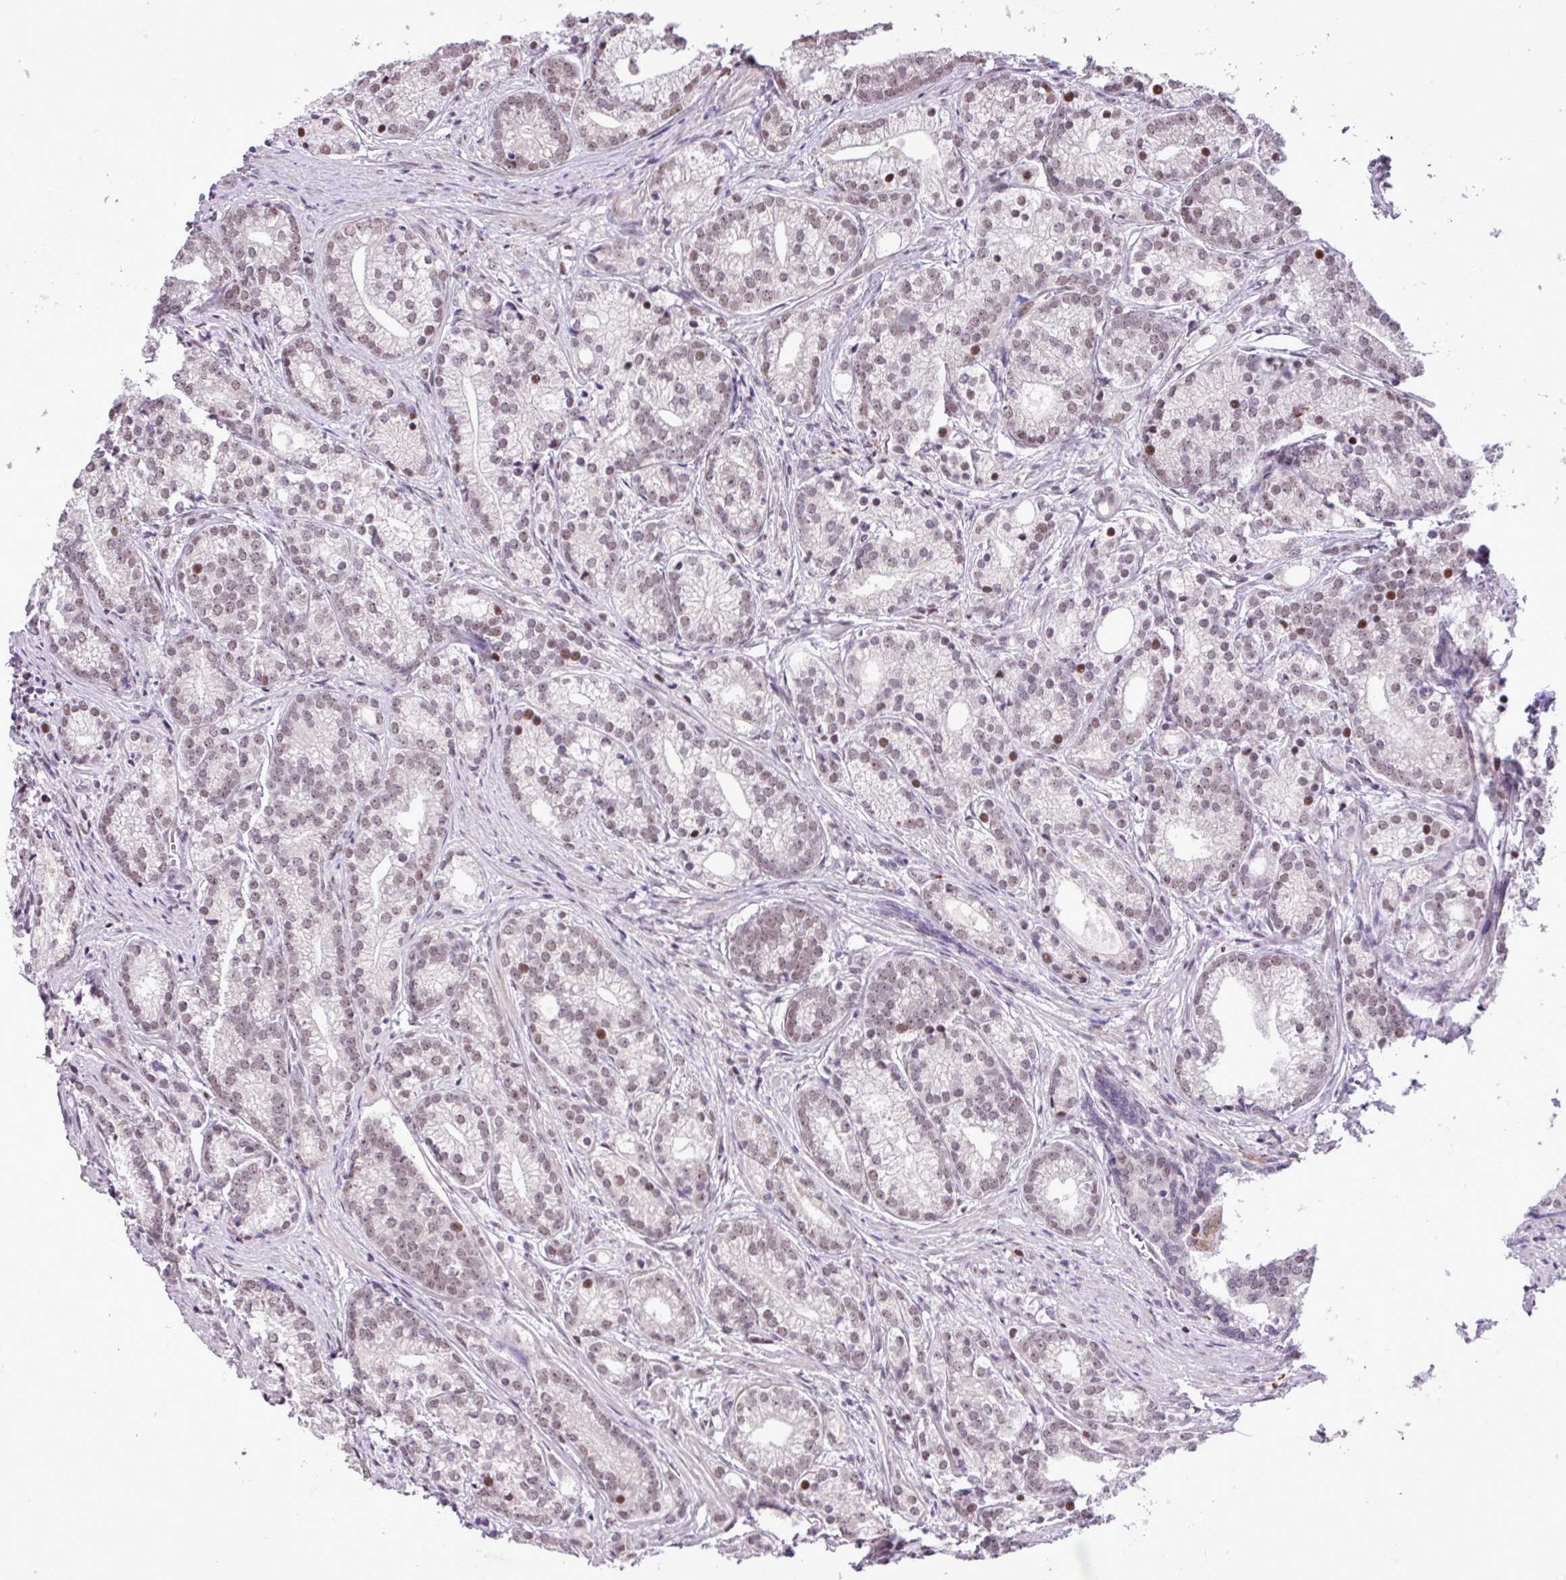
{"staining": {"intensity": "weak", "quantity": "25%-75%", "location": "nuclear"}, "tissue": "prostate cancer", "cell_type": "Tumor cells", "image_type": "cancer", "snomed": [{"axis": "morphology", "description": "Adenocarcinoma, Low grade"}, {"axis": "topography", "description": "Prostate"}], "caption": "Prostate cancer (low-grade adenocarcinoma) stained with immunohistochemistry (IHC) demonstrates weak nuclear staining in about 25%-75% of tumor cells. The protein is shown in brown color, while the nuclei are stained blue.", "gene": "ZNF354A", "patient": {"sex": "male", "age": 71}}